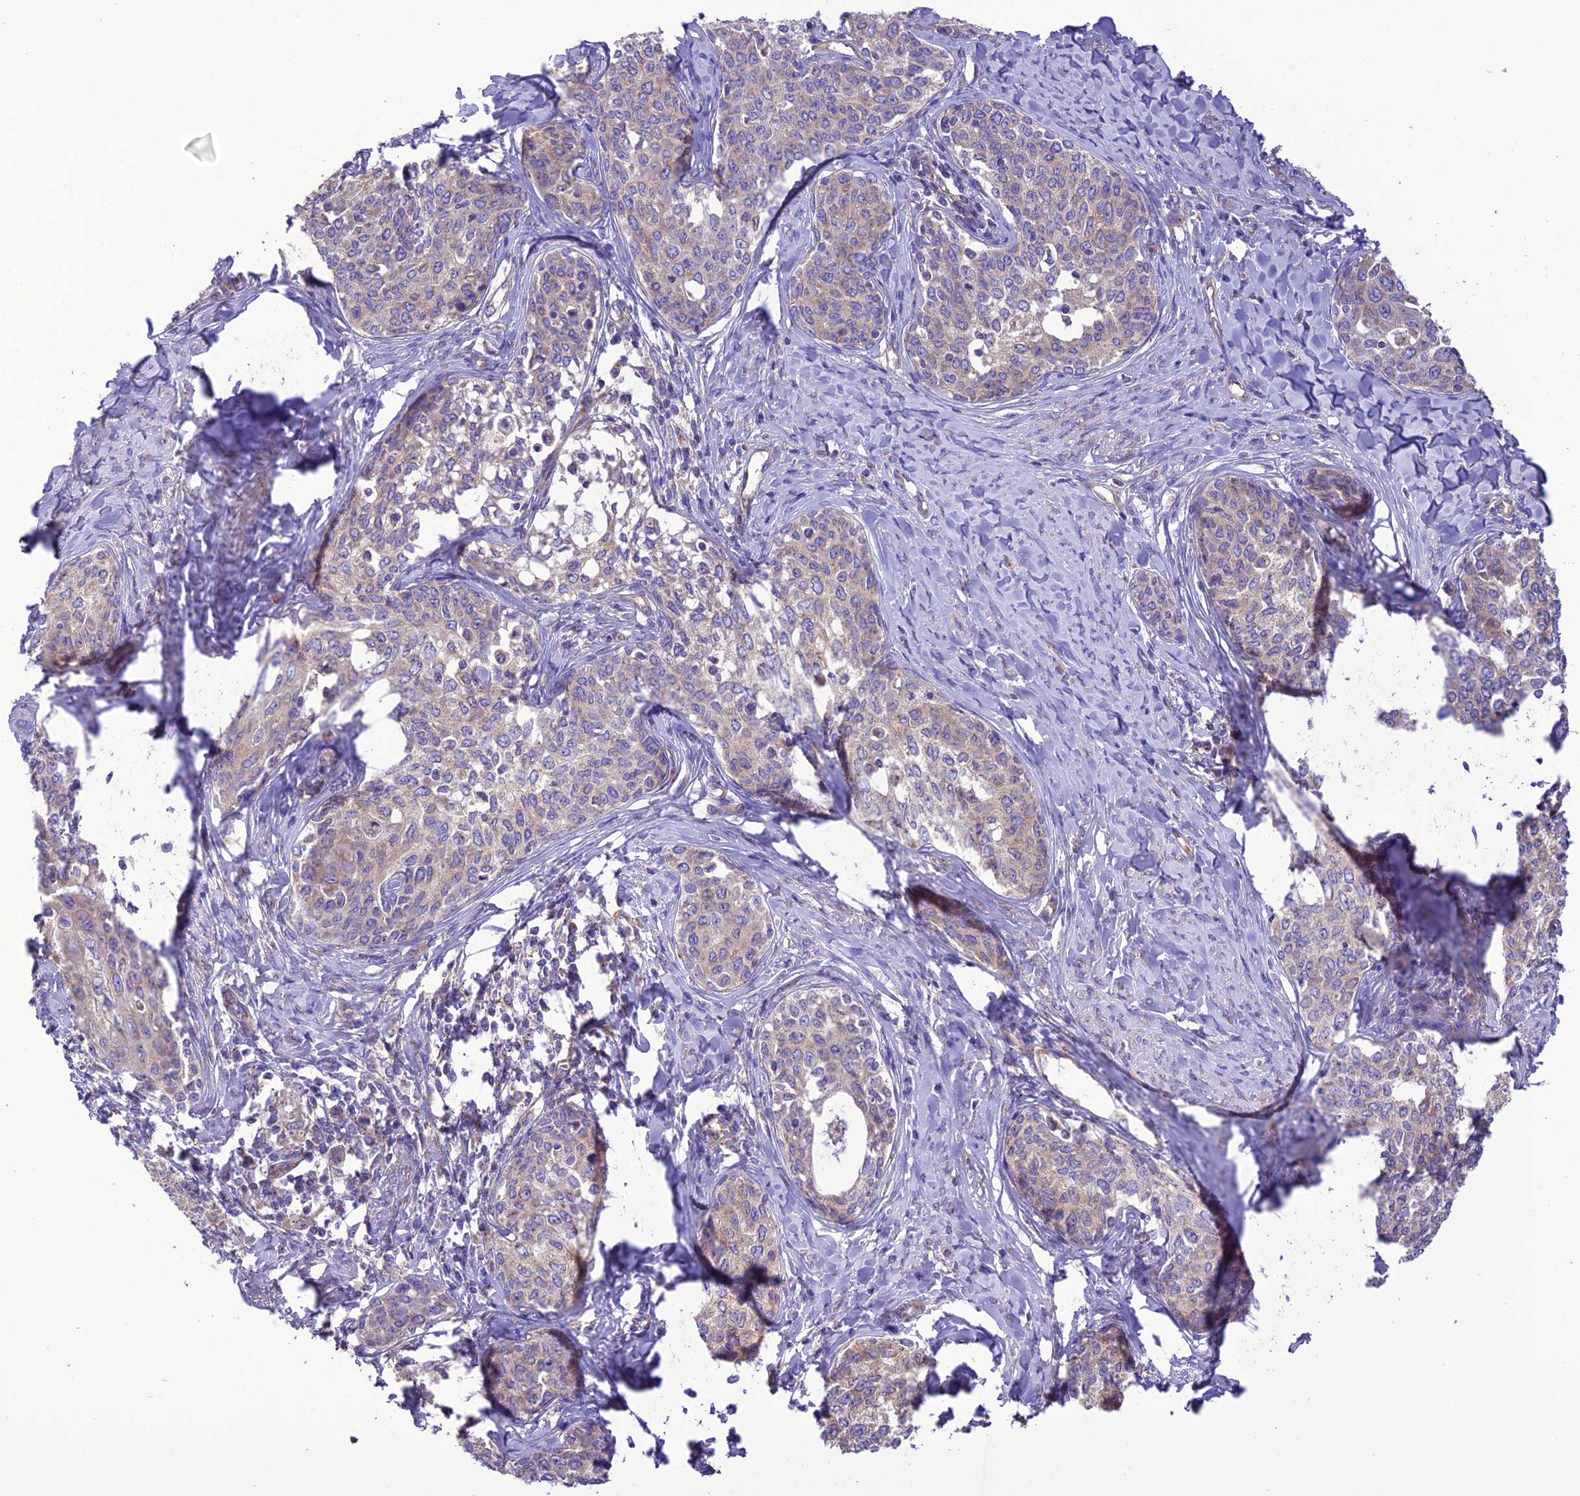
{"staining": {"intensity": "weak", "quantity": "25%-75%", "location": "cytoplasmic/membranous"}, "tissue": "cervical cancer", "cell_type": "Tumor cells", "image_type": "cancer", "snomed": [{"axis": "morphology", "description": "Squamous cell carcinoma, NOS"}, {"axis": "morphology", "description": "Adenocarcinoma, NOS"}, {"axis": "topography", "description": "Cervix"}], "caption": "A high-resolution micrograph shows immunohistochemistry (IHC) staining of cervical cancer, which demonstrates weak cytoplasmic/membranous positivity in approximately 25%-75% of tumor cells.", "gene": "MAP3K12", "patient": {"sex": "female", "age": 52}}